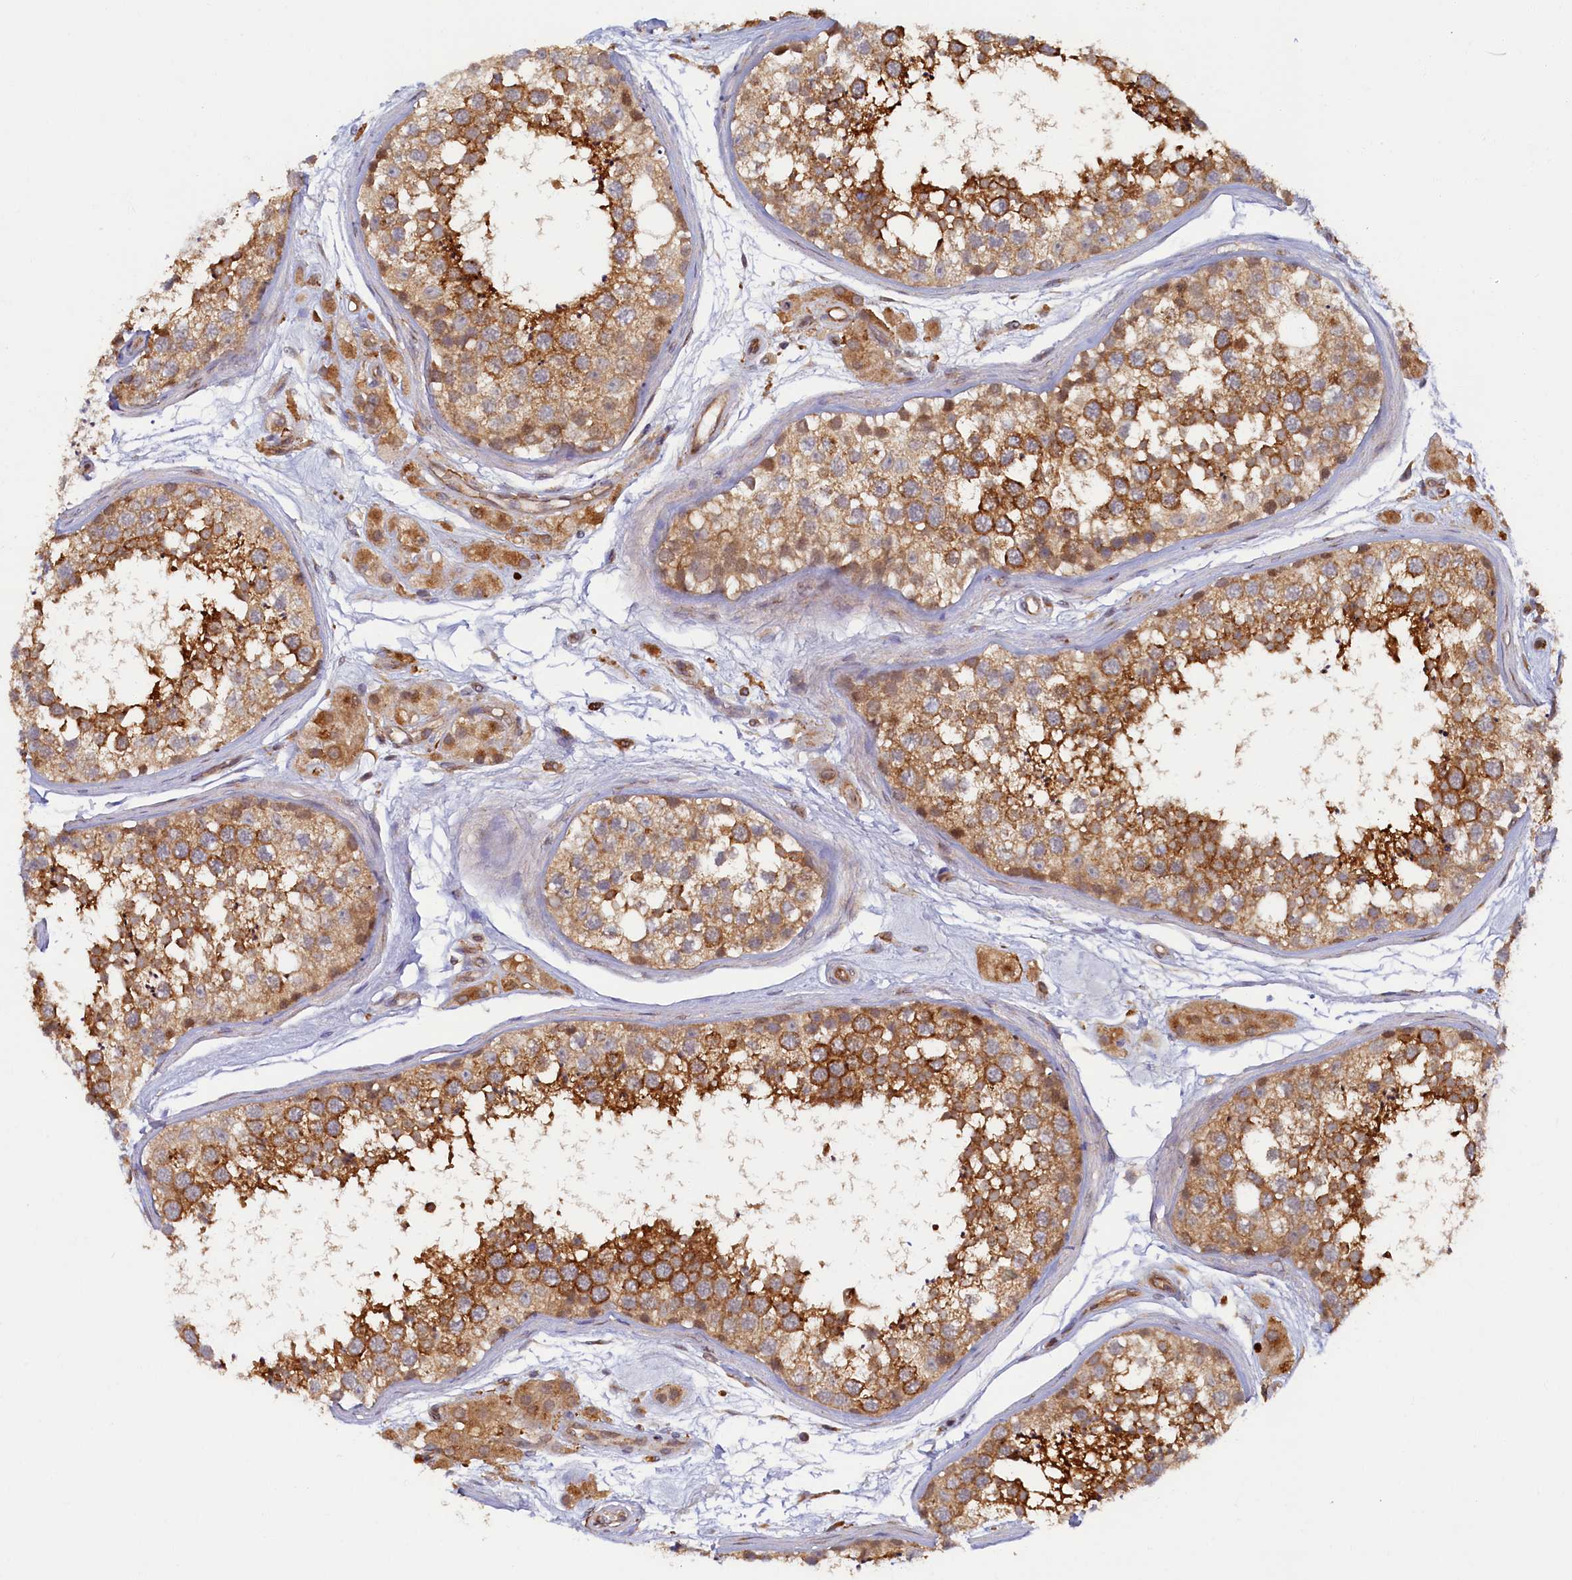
{"staining": {"intensity": "strong", "quantity": ">75%", "location": "cytoplasmic/membranous"}, "tissue": "testis", "cell_type": "Cells in seminiferous ducts", "image_type": "normal", "snomed": [{"axis": "morphology", "description": "Normal tissue, NOS"}, {"axis": "topography", "description": "Testis"}], "caption": "Protein expression analysis of benign testis demonstrates strong cytoplasmic/membranous expression in about >75% of cells in seminiferous ducts. The staining is performed using DAB brown chromogen to label protein expression. The nuclei are counter-stained blue using hematoxylin.", "gene": "STX12", "patient": {"sex": "male", "age": 56}}